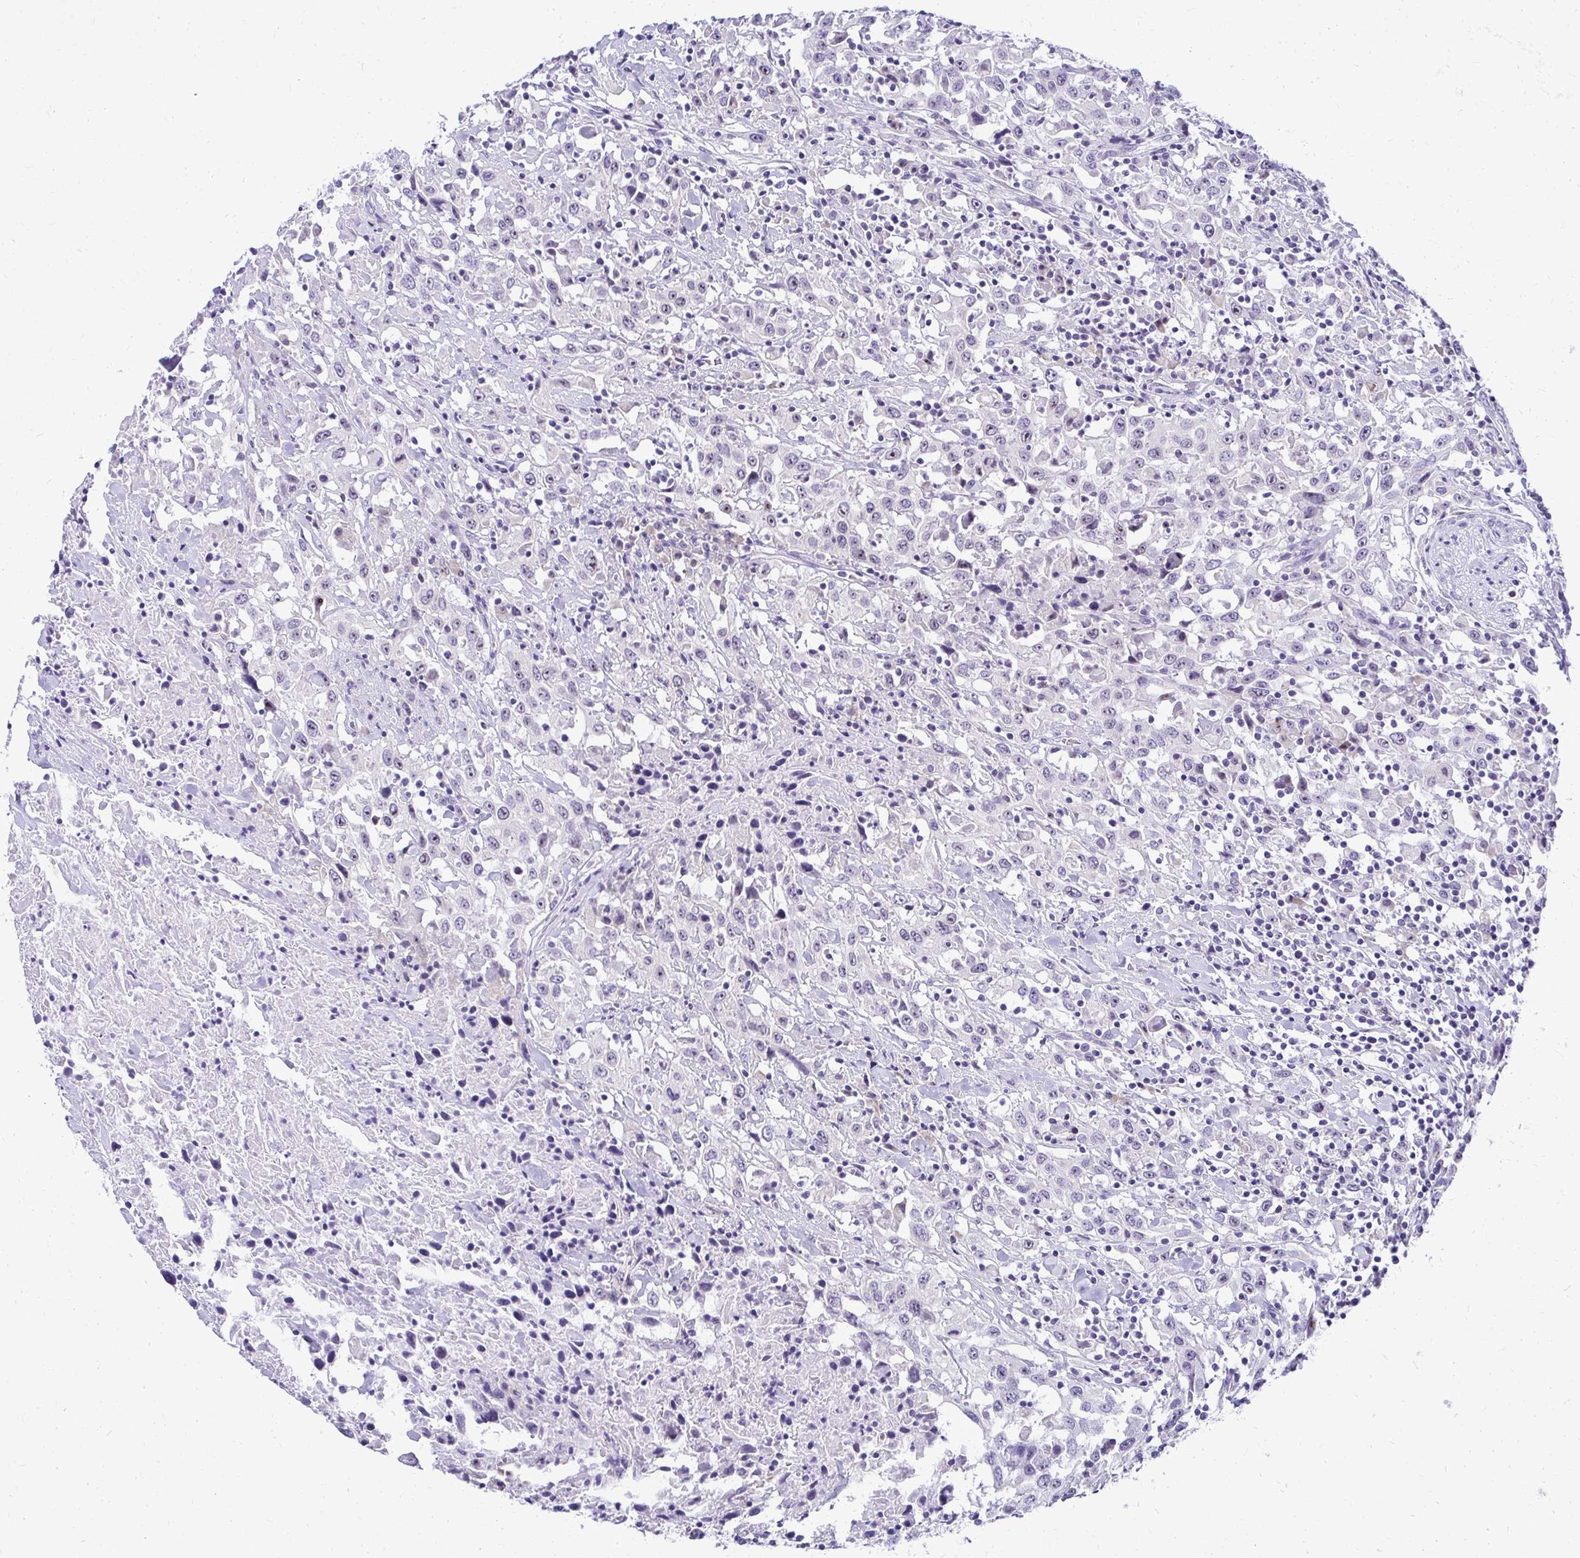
{"staining": {"intensity": "negative", "quantity": "none", "location": "none"}, "tissue": "urothelial cancer", "cell_type": "Tumor cells", "image_type": "cancer", "snomed": [{"axis": "morphology", "description": "Urothelial carcinoma, High grade"}, {"axis": "topography", "description": "Urinary bladder"}], "caption": "Tumor cells show no significant positivity in urothelial cancer.", "gene": "NIFK", "patient": {"sex": "male", "age": 61}}